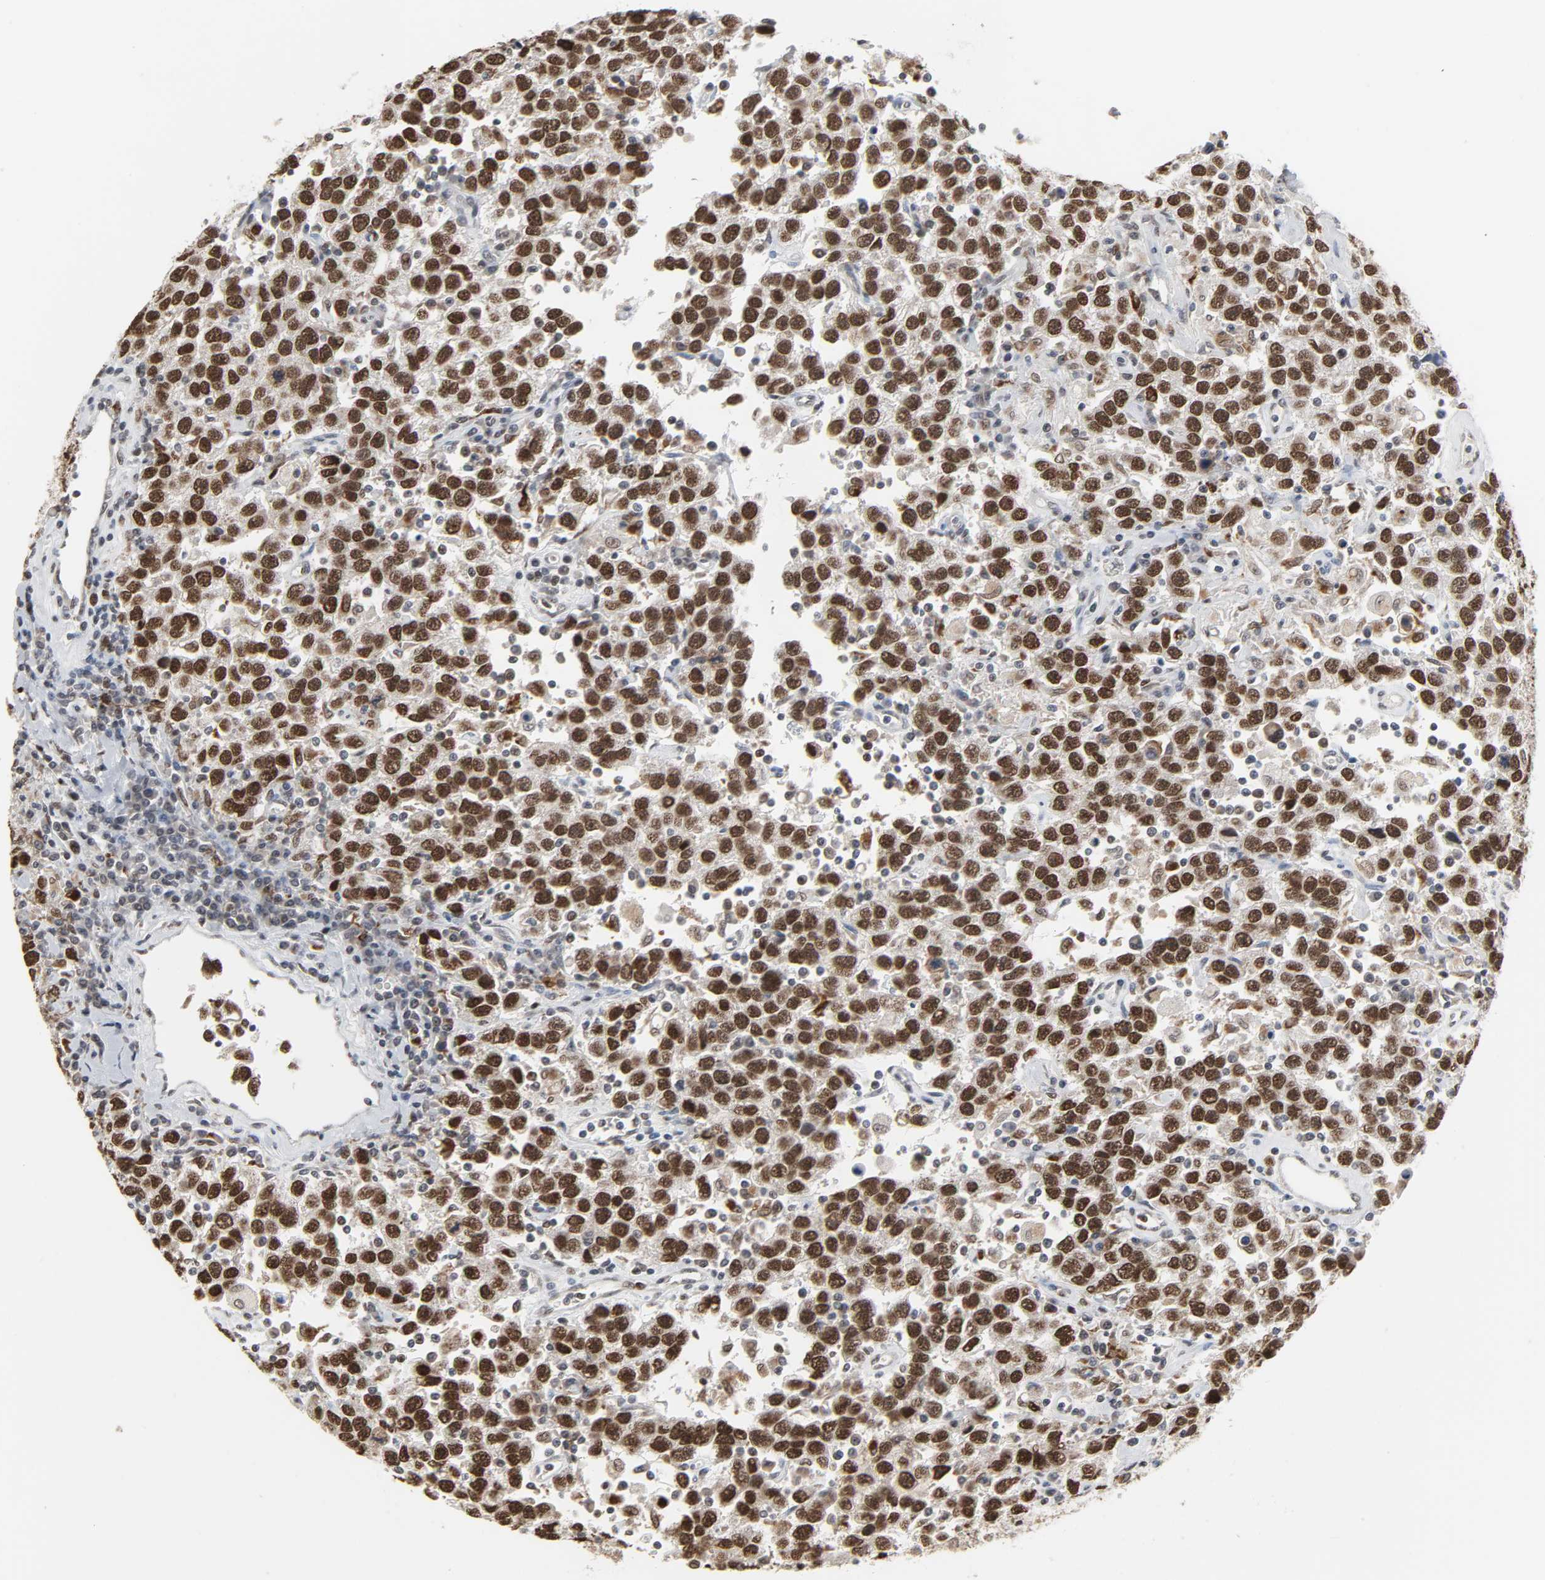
{"staining": {"intensity": "strong", "quantity": ">75%", "location": "nuclear"}, "tissue": "testis cancer", "cell_type": "Tumor cells", "image_type": "cancer", "snomed": [{"axis": "morphology", "description": "Seminoma, NOS"}, {"axis": "topography", "description": "Testis"}], "caption": "Protein analysis of testis seminoma tissue exhibits strong nuclear staining in approximately >75% of tumor cells.", "gene": "DAZAP1", "patient": {"sex": "male", "age": 41}}